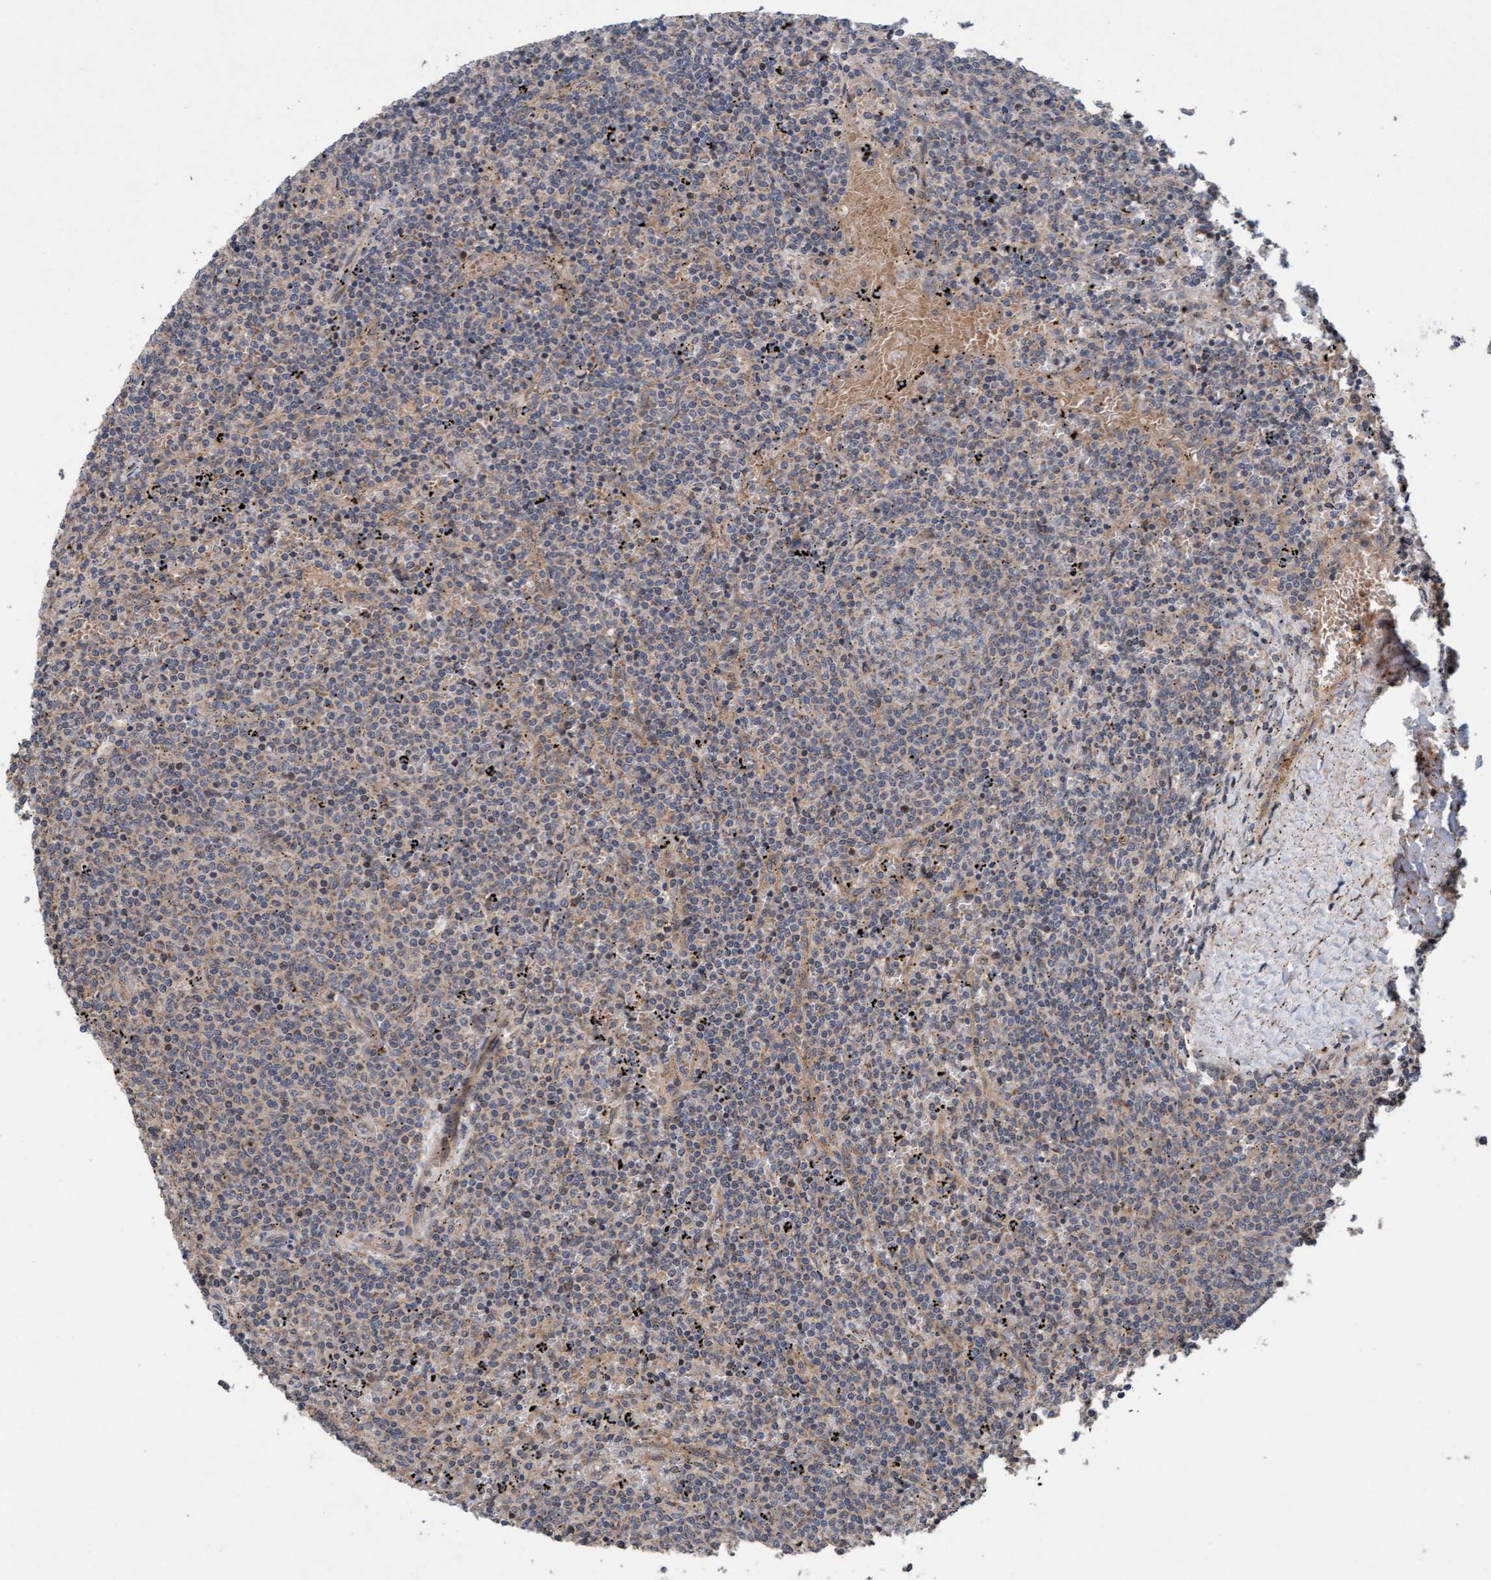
{"staining": {"intensity": "weak", "quantity": "25%-75%", "location": "cytoplasmic/membranous"}, "tissue": "lymphoma", "cell_type": "Tumor cells", "image_type": "cancer", "snomed": [{"axis": "morphology", "description": "Malignant lymphoma, non-Hodgkin's type, Low grade"}, {"axis": "topography", "description": "Spleen"}], "caption": "Tumor cells display low levels of weak cytoplasmic/membranous positivity in about 25%-75% of cells in human lymphoma. (DAB IHC, brown staining for protein, blue staining for nuclei).", "gene": "MLXIP", "patient": {"sex": "female", "age": 50}}